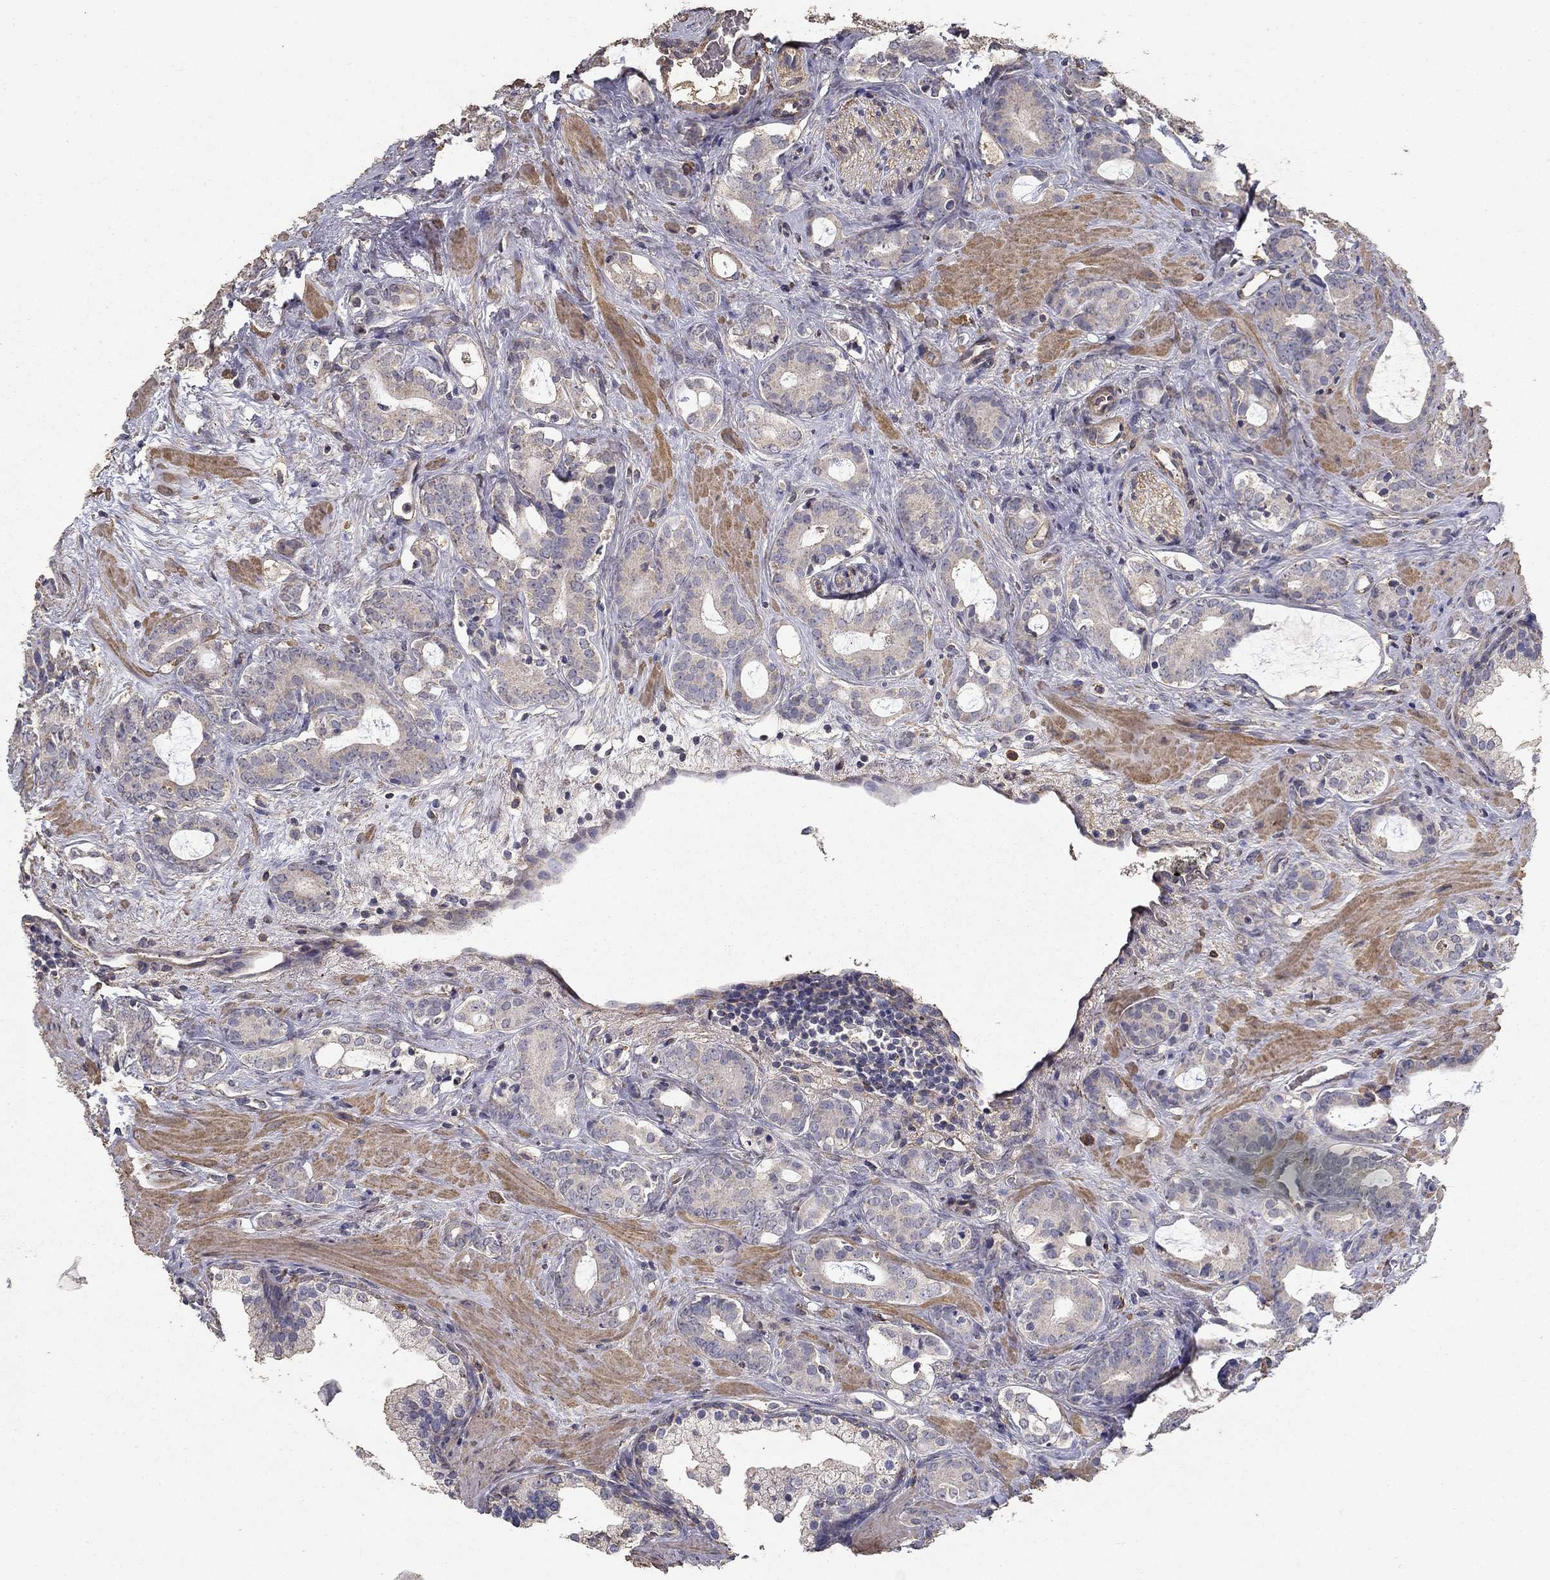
{"staining": {"intensity": "negative", "quantity": "none", "location": "none"}, "tissue": "prostate cancer", "cell_type": "Tumor cells", "image_type": "cancer", "snomed": [{"axis": "morphology", "description": "Adenocarcinoma, NOS"}, {"axis": "topography", "description": "Prostate"}], "caption": "The image reveals no staining of tumor cells in prostate adenocarcinoma.", "gene": "MPP2", "patient": {"sex": "male", "age": 55}}